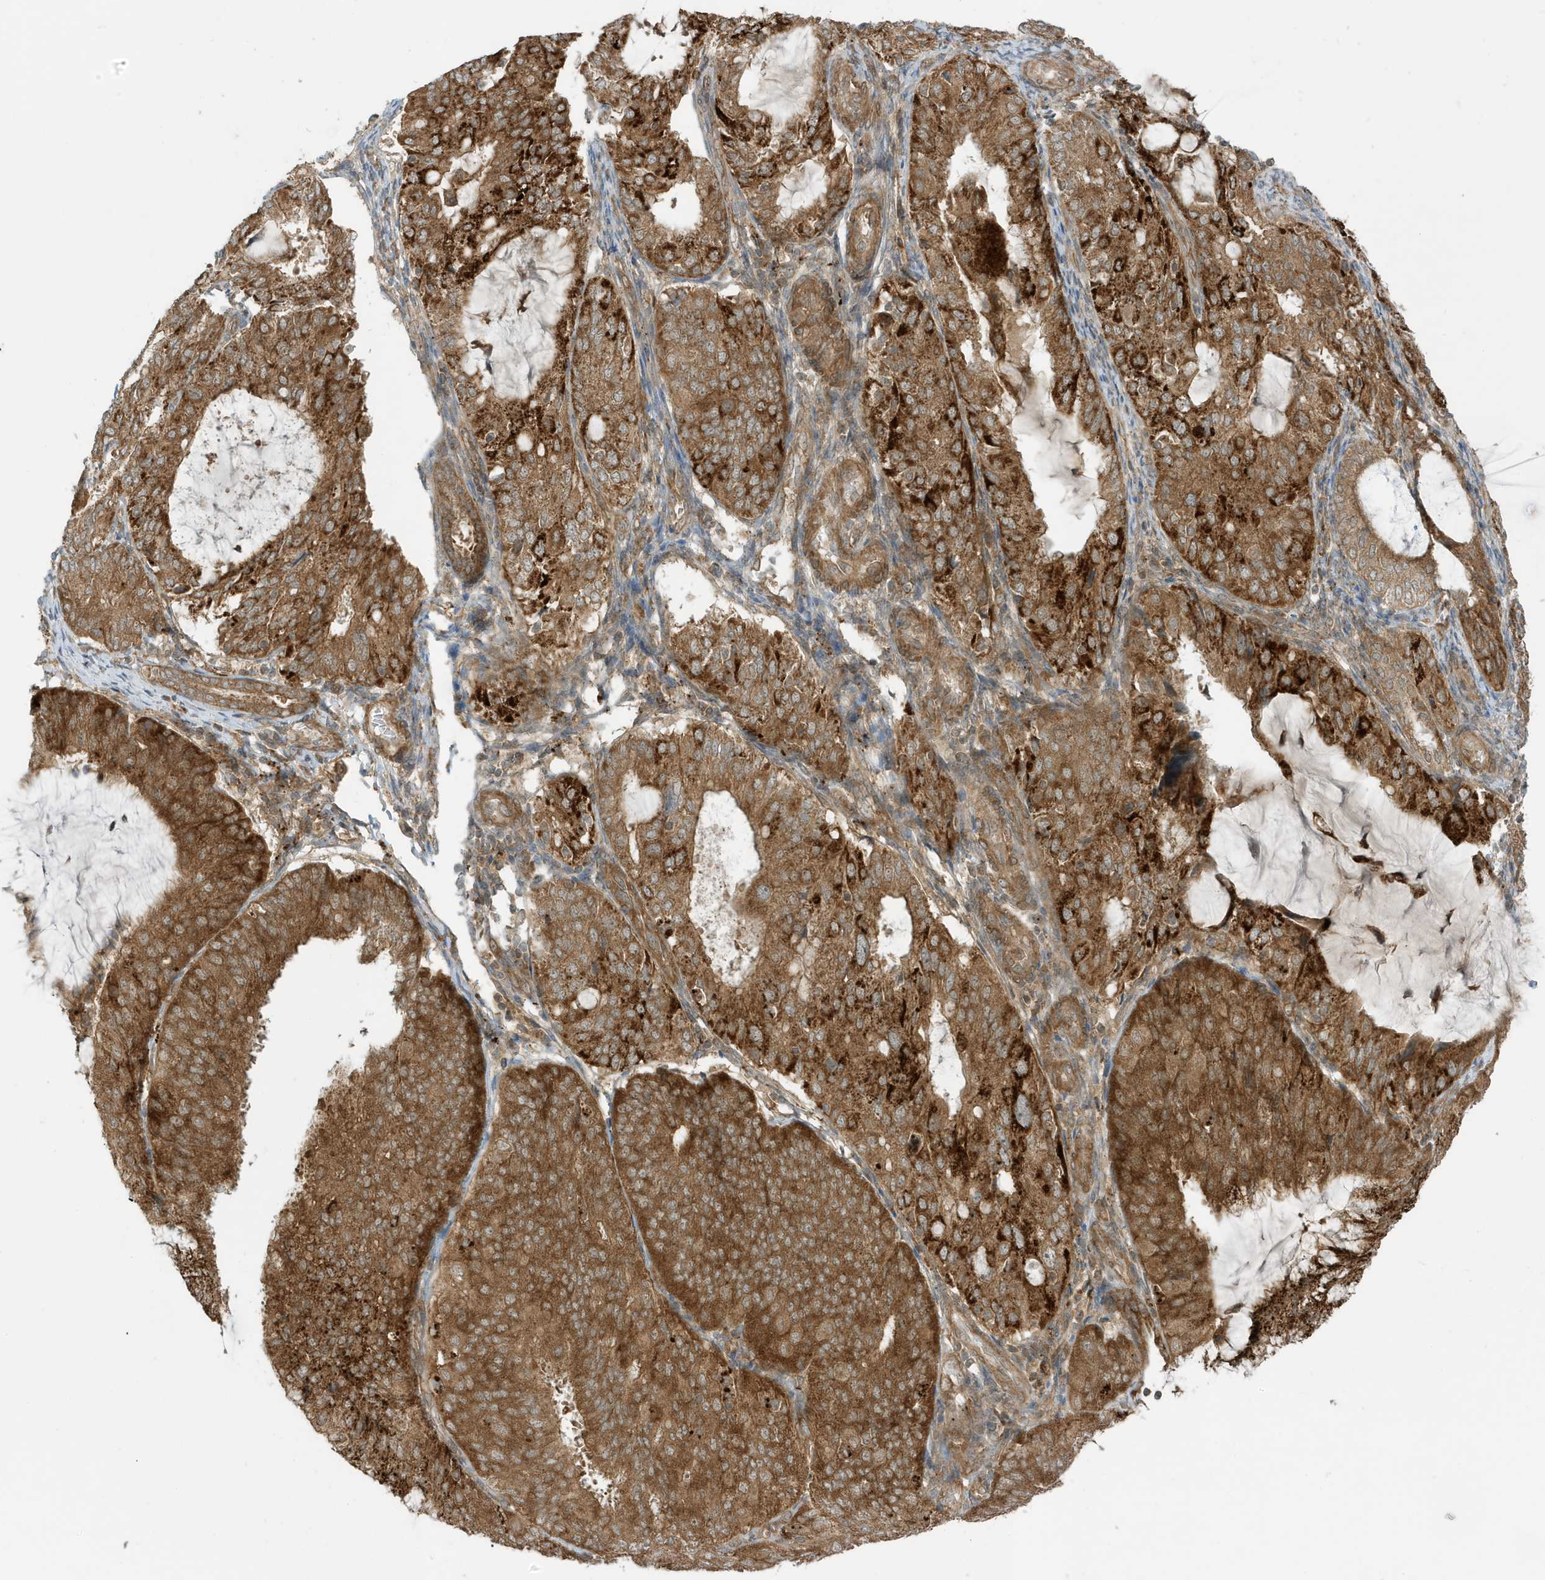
{"staining": {"intensity": "strong", "quantity": ">75%", "location": "cytoplasmic/membranous"}, "tissue": "endometrial cancer", "cell_type": "Tumor cells", "image_type": "cancer", "snomed": [{"axis": "morphology", "description": "Adenocarcinoma, NOS"}, {"axis": "topography", "description": "Endometrium"}], "caption": "A histopathology image showing strong cytoplasmic/membranous positivity in about >75% of tumor cells in endometrial cancer, as visualized by brown immunohistochemical staining.", "gene": "DHX36", "patient": {"sex": "female", "age": 81}}